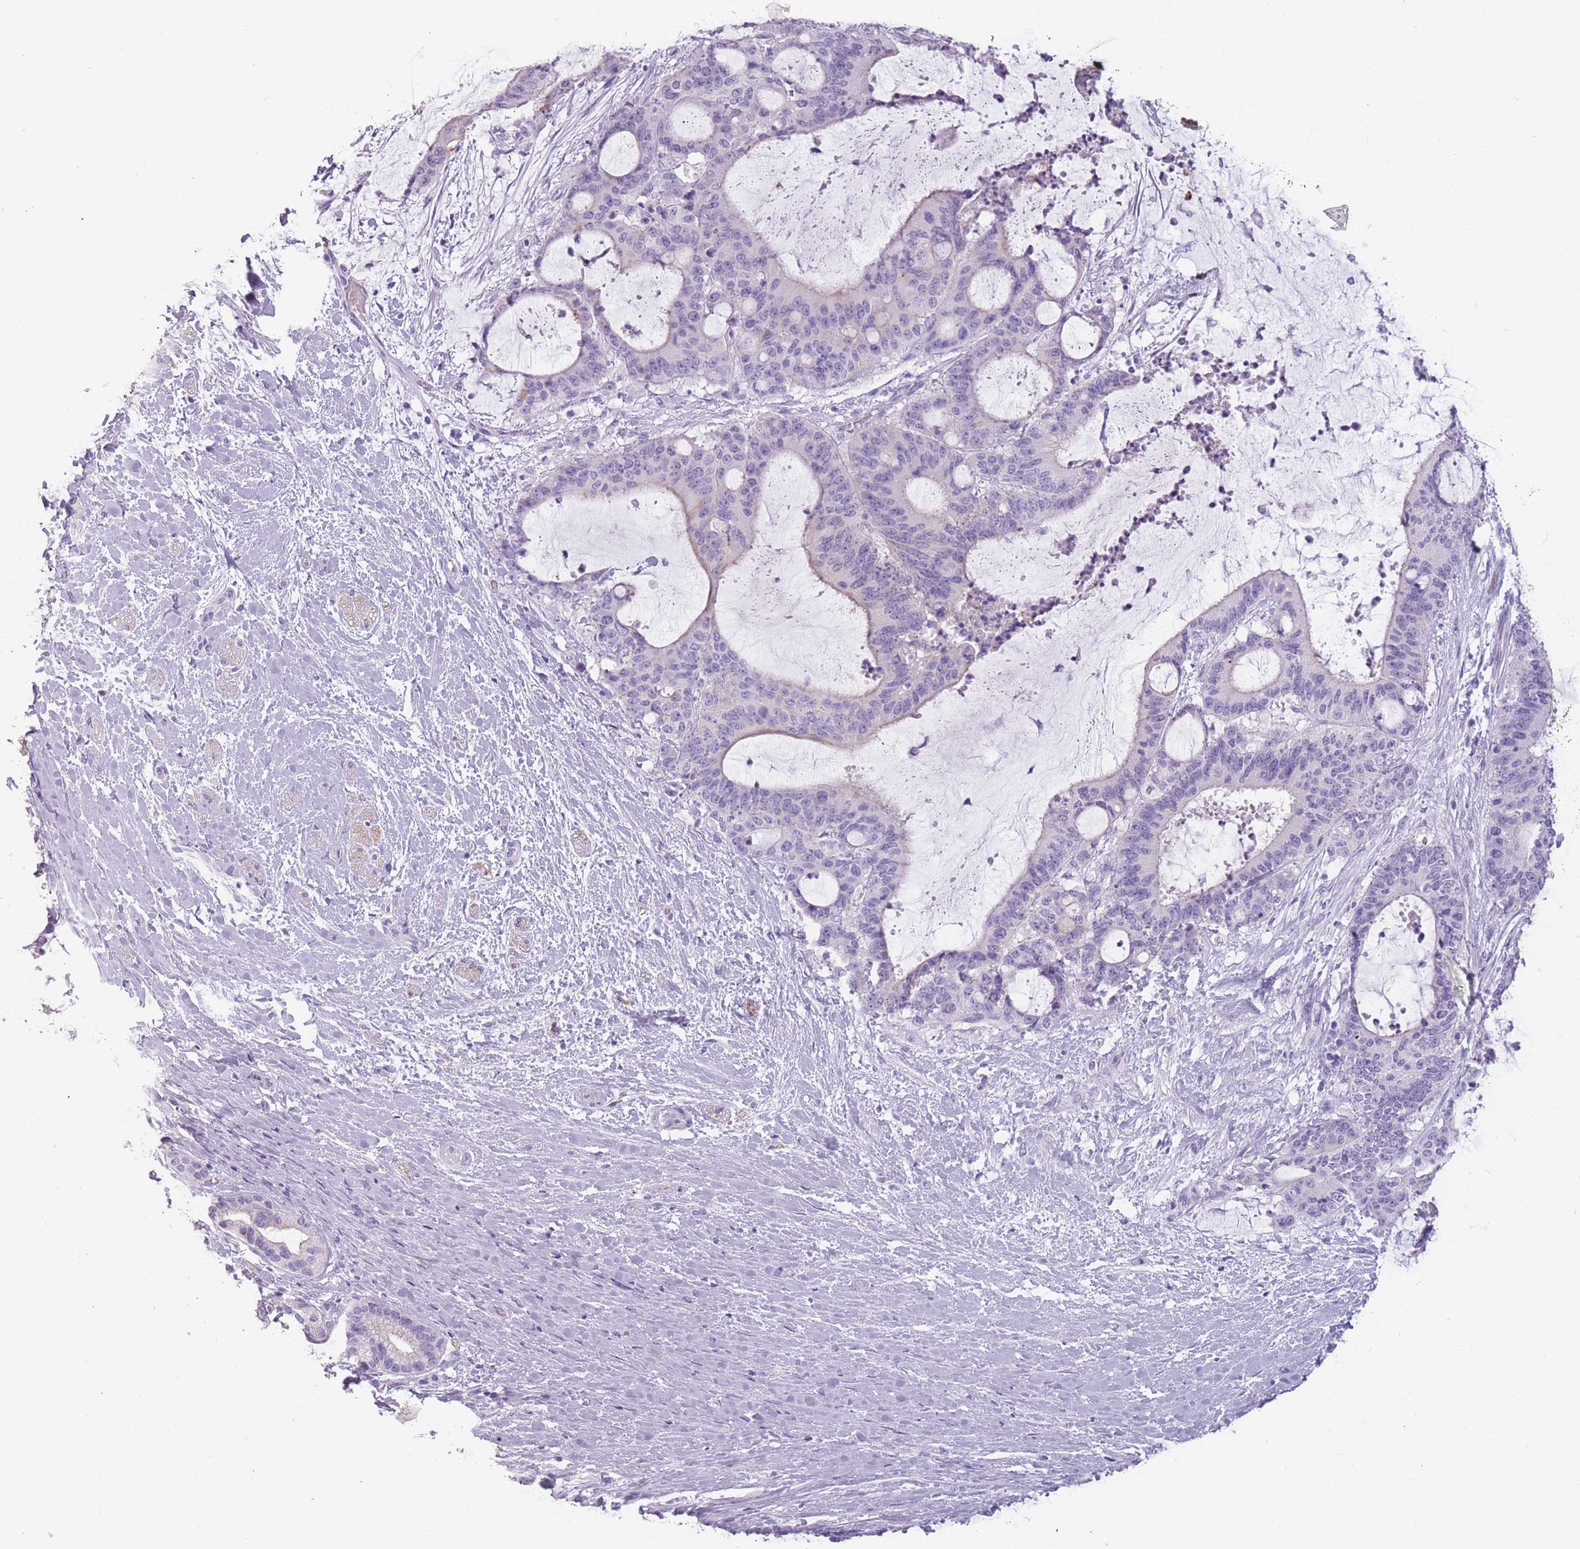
{"staining": {"intensity": "negative", "quantity": "none", "location": "none"}, "tissue": "liver cancer", "cell_type": "Tumor cells", "image_type": "cancer", "snomed": [{"axis": "morphology", "description": "Normal tissue, NOS"}, {"axis": "morphology", "description": "Cholangiocarcinoma"}, {"axis": "topography", "description": "Liver"}, {"axis": "topography", "description": "Peripheral nerve tissue"}], "caption": "A micrograph of liver cholangiocarcinoma stained for a protein exhibits no brown staining in tumor cells.", "gene": "PPFIA3", "patient": {"sex": "female", "age": 73}}